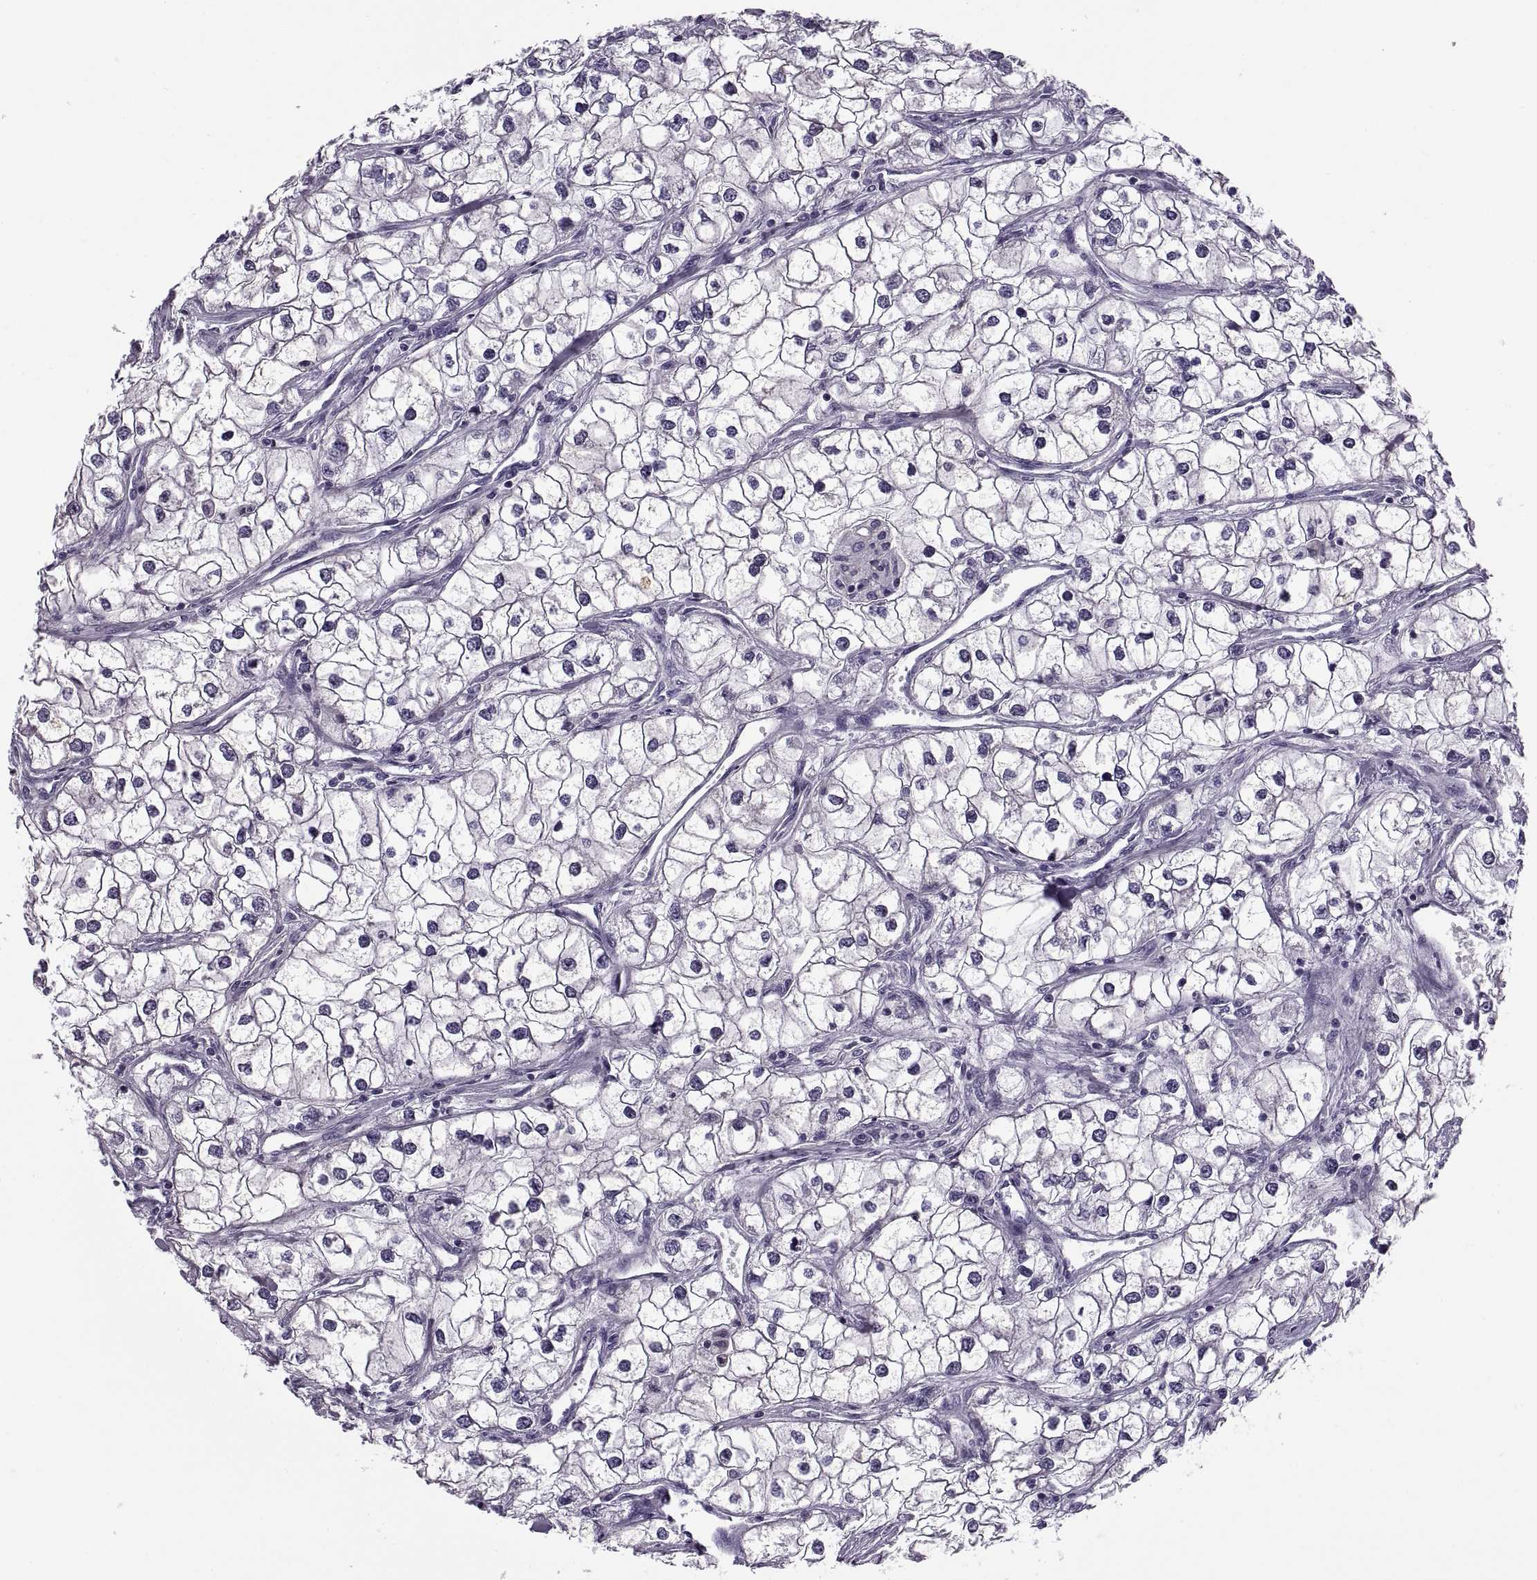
{"staining": {"intensity": "negative", "quantity": "none", "location": "none"}, "tissue": "renal cancer", "cell_type": "Tumor cells", "image_type": "cancer", "snomed": [{"axis": "morphology", "description": "Adenocarcinoma, NOS"}, {"axis": "topography", "description": "Kidney"}], "caption": "A photomicrograph of renal adenocarcinoma stained for a protein shows no brown staining in tumor cells.", "gene": "MAGEB1", "patient": {"sex": "male", "age": 59}}